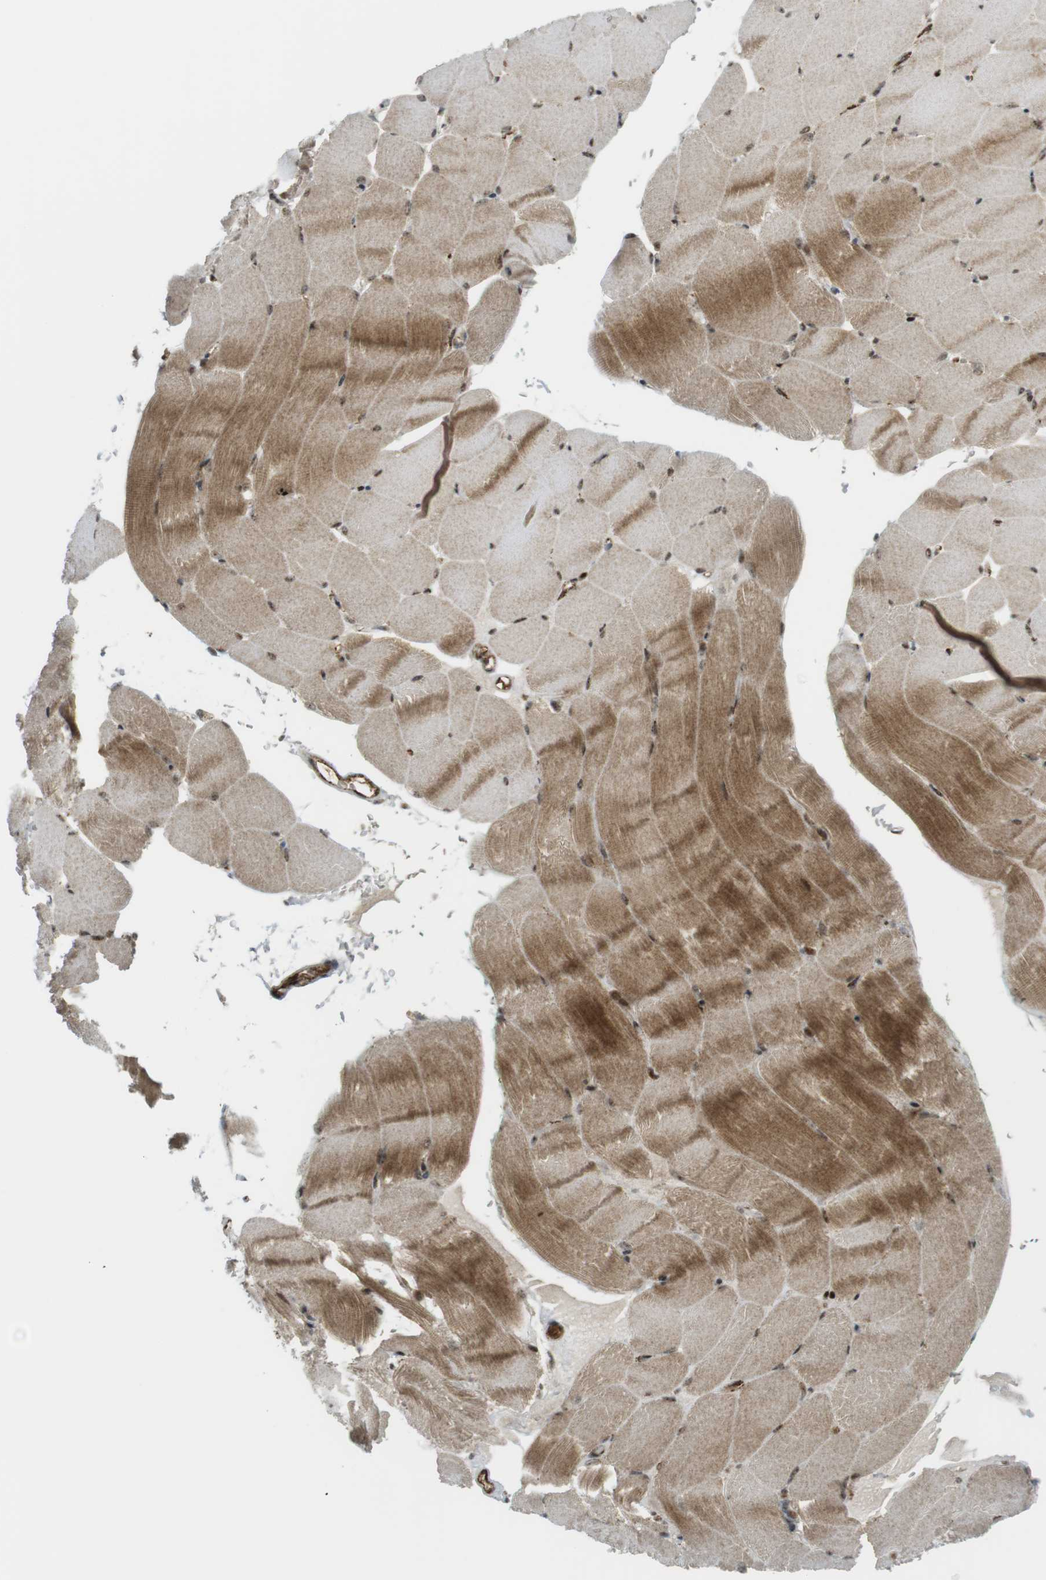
{"staining": {"intensity": "moderate", "quantity": "25%-75%", "location": "cytoplasmic/membranous"}, "tissue": "skeletal muscle", "cell_type": "Myocytes", "image_type": "normal", "snomed": [{"axis": "morphology", "description": "Normal tissue, NOS"}, {"axis": "topography", "description": "Skeletal muscle"}, {"axis": "topography", "description": "Parathyroid gland"}], "caption": "Skeletal muscle stained with a brown dye displays moderate cytoplasmic/membranous positive positivity in about 25%-75% of myocytes.", "gene": "PPP1R13B", "patient": {"sex": "female", "age": 37}}